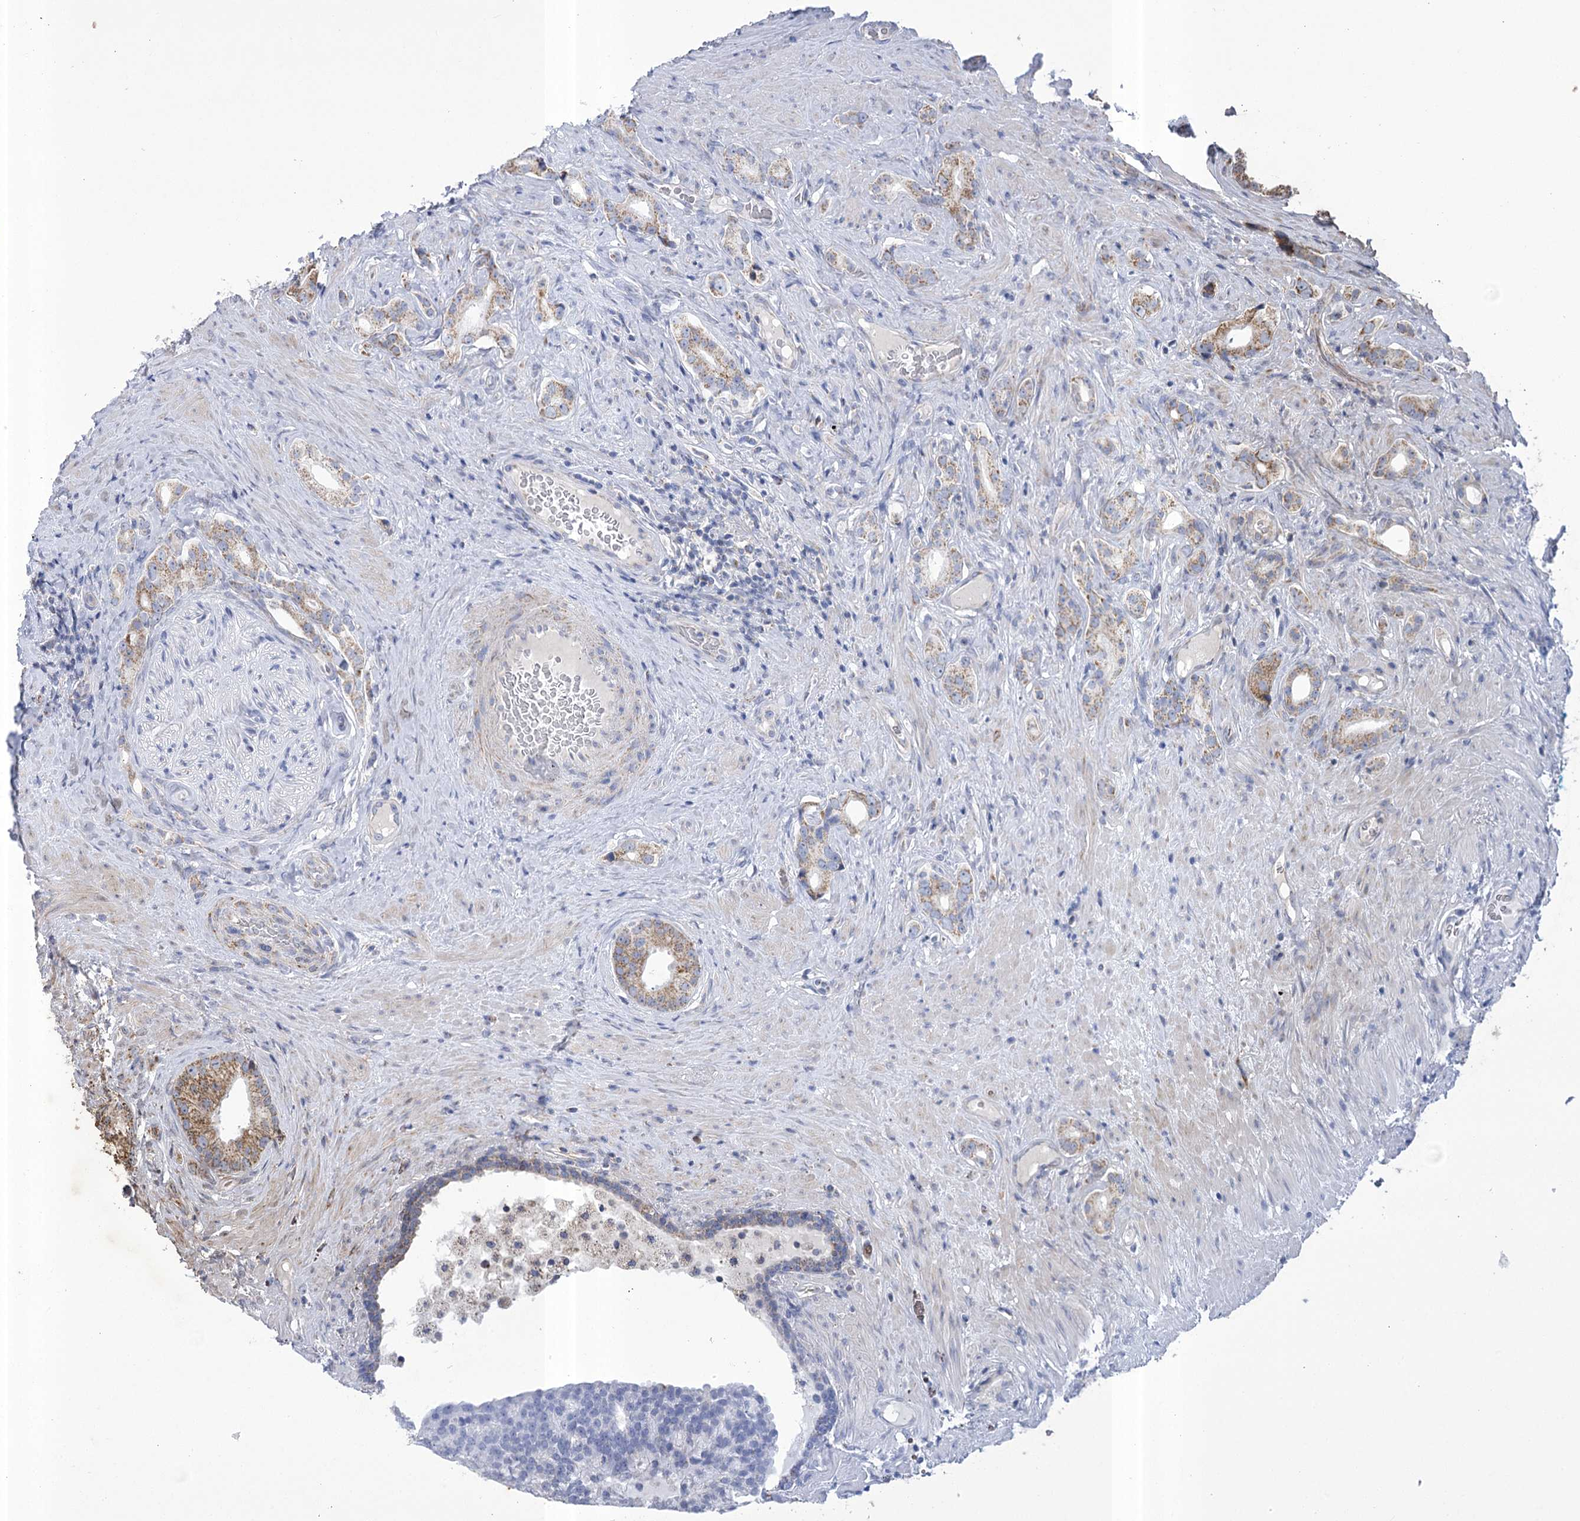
{"staining": {"intensity": "moderate", "quantity": "25%-75%", "location": "cytoplasmic/membranous"}, "tissue": "prostate cancer", "cell_type": "Tumor cells", "image_type": "cancer", "snomed": [{"axis": "morphology", "description": "Adenocarcinoma, Low grade"}, {"axis": "topography", "description": "Prostate"}], "caption": "Prostate cancer (adenocarcinoma (low-grade)) stained with a protein marker reveals moderate staining in tumor cells.", "gene": "PDHB", "patient": {"sex": "male", "age": 71}}